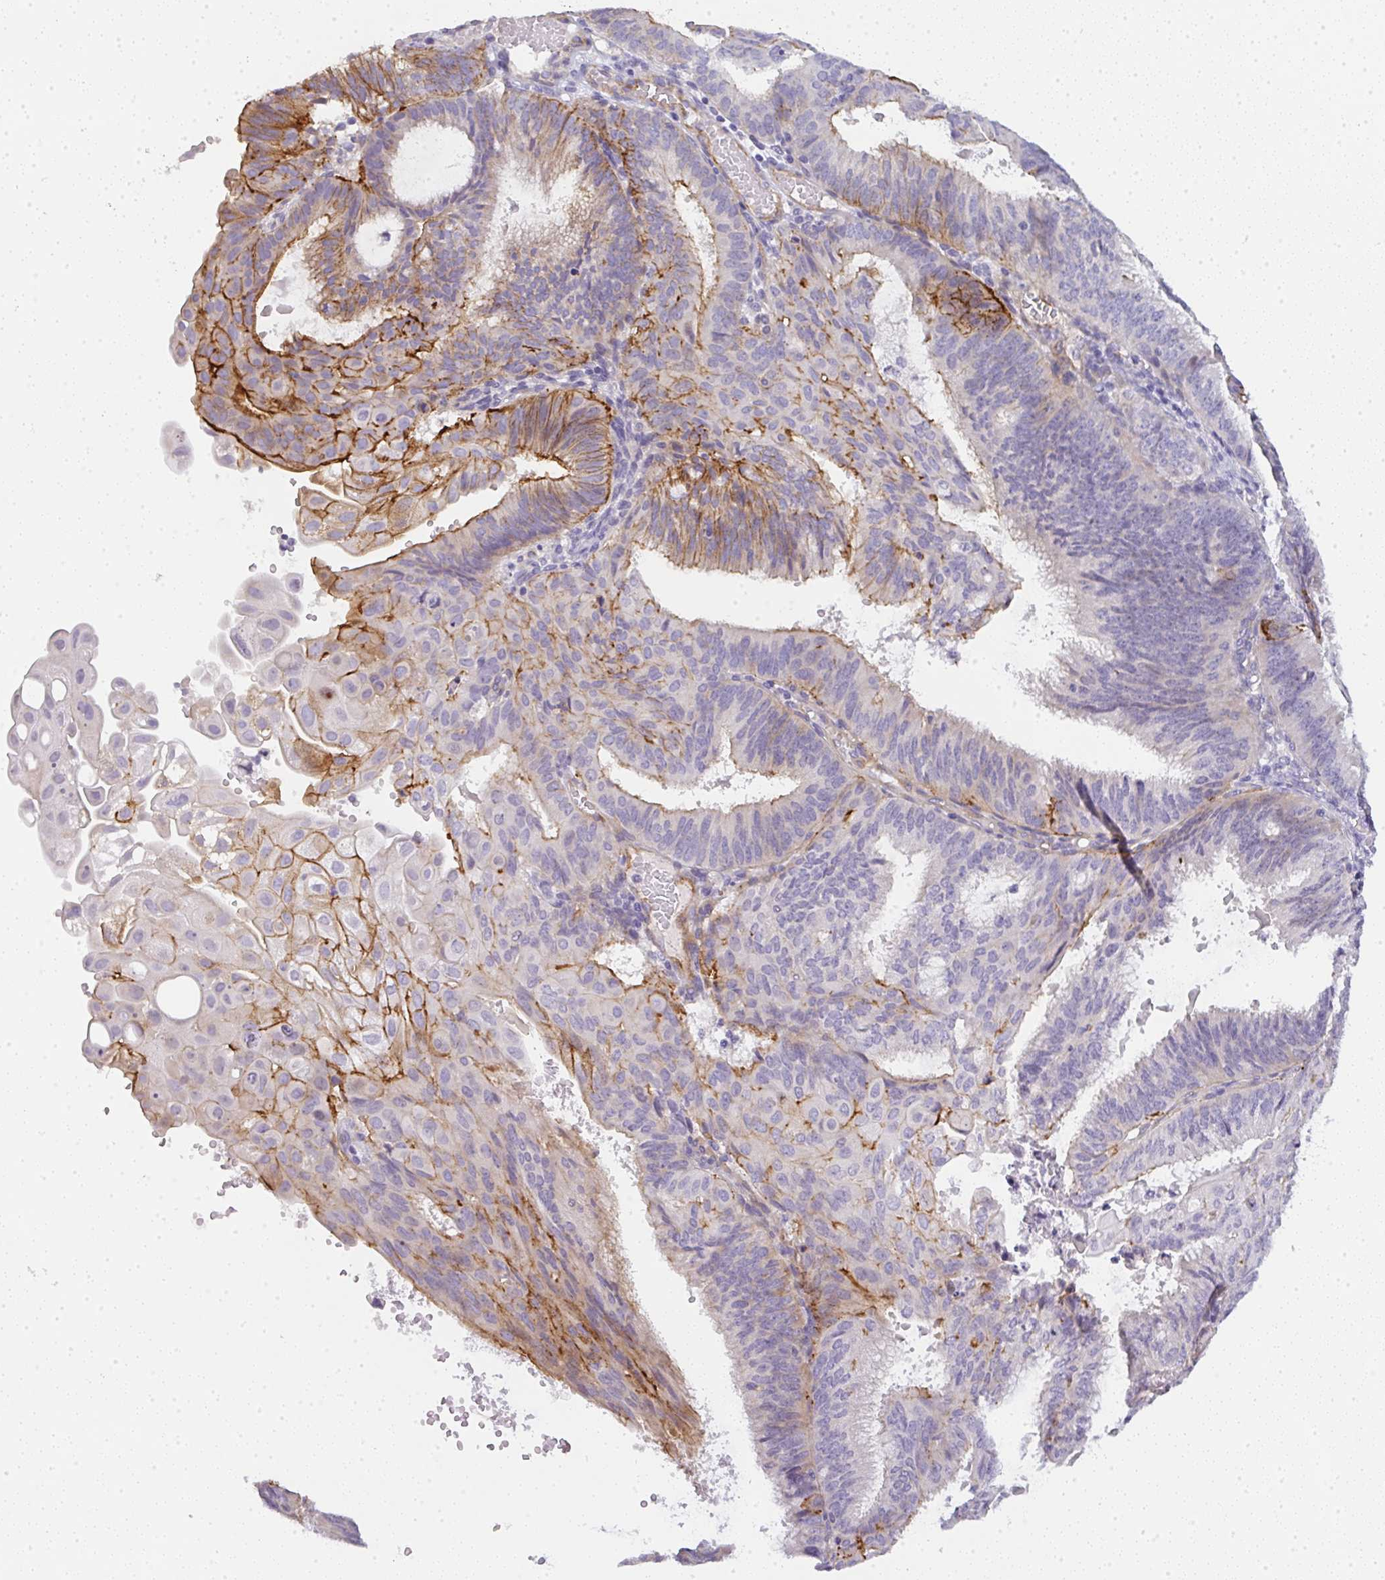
{"staining": {"intensity": "moderate", "quantity": "<25%", "location": "cytoplasmic/membranous"}, "tissue": "endometrial cancer", "cell_type": "Tumor cells", "image_type": "cancer", "snomed": [{"axis": "morphology", "description": "Adenocarcinoma, NOS"}, {"axis": "topography", "description": "Endometrium"}], "caption": "A brown stain labels moderate cytoplasmic/membranous staining of a protein in endometrial cancer (adenocarcinoma) tumor cells.", "gene": "LPAR4", "patient": {"sex": "female", "age": 49}}